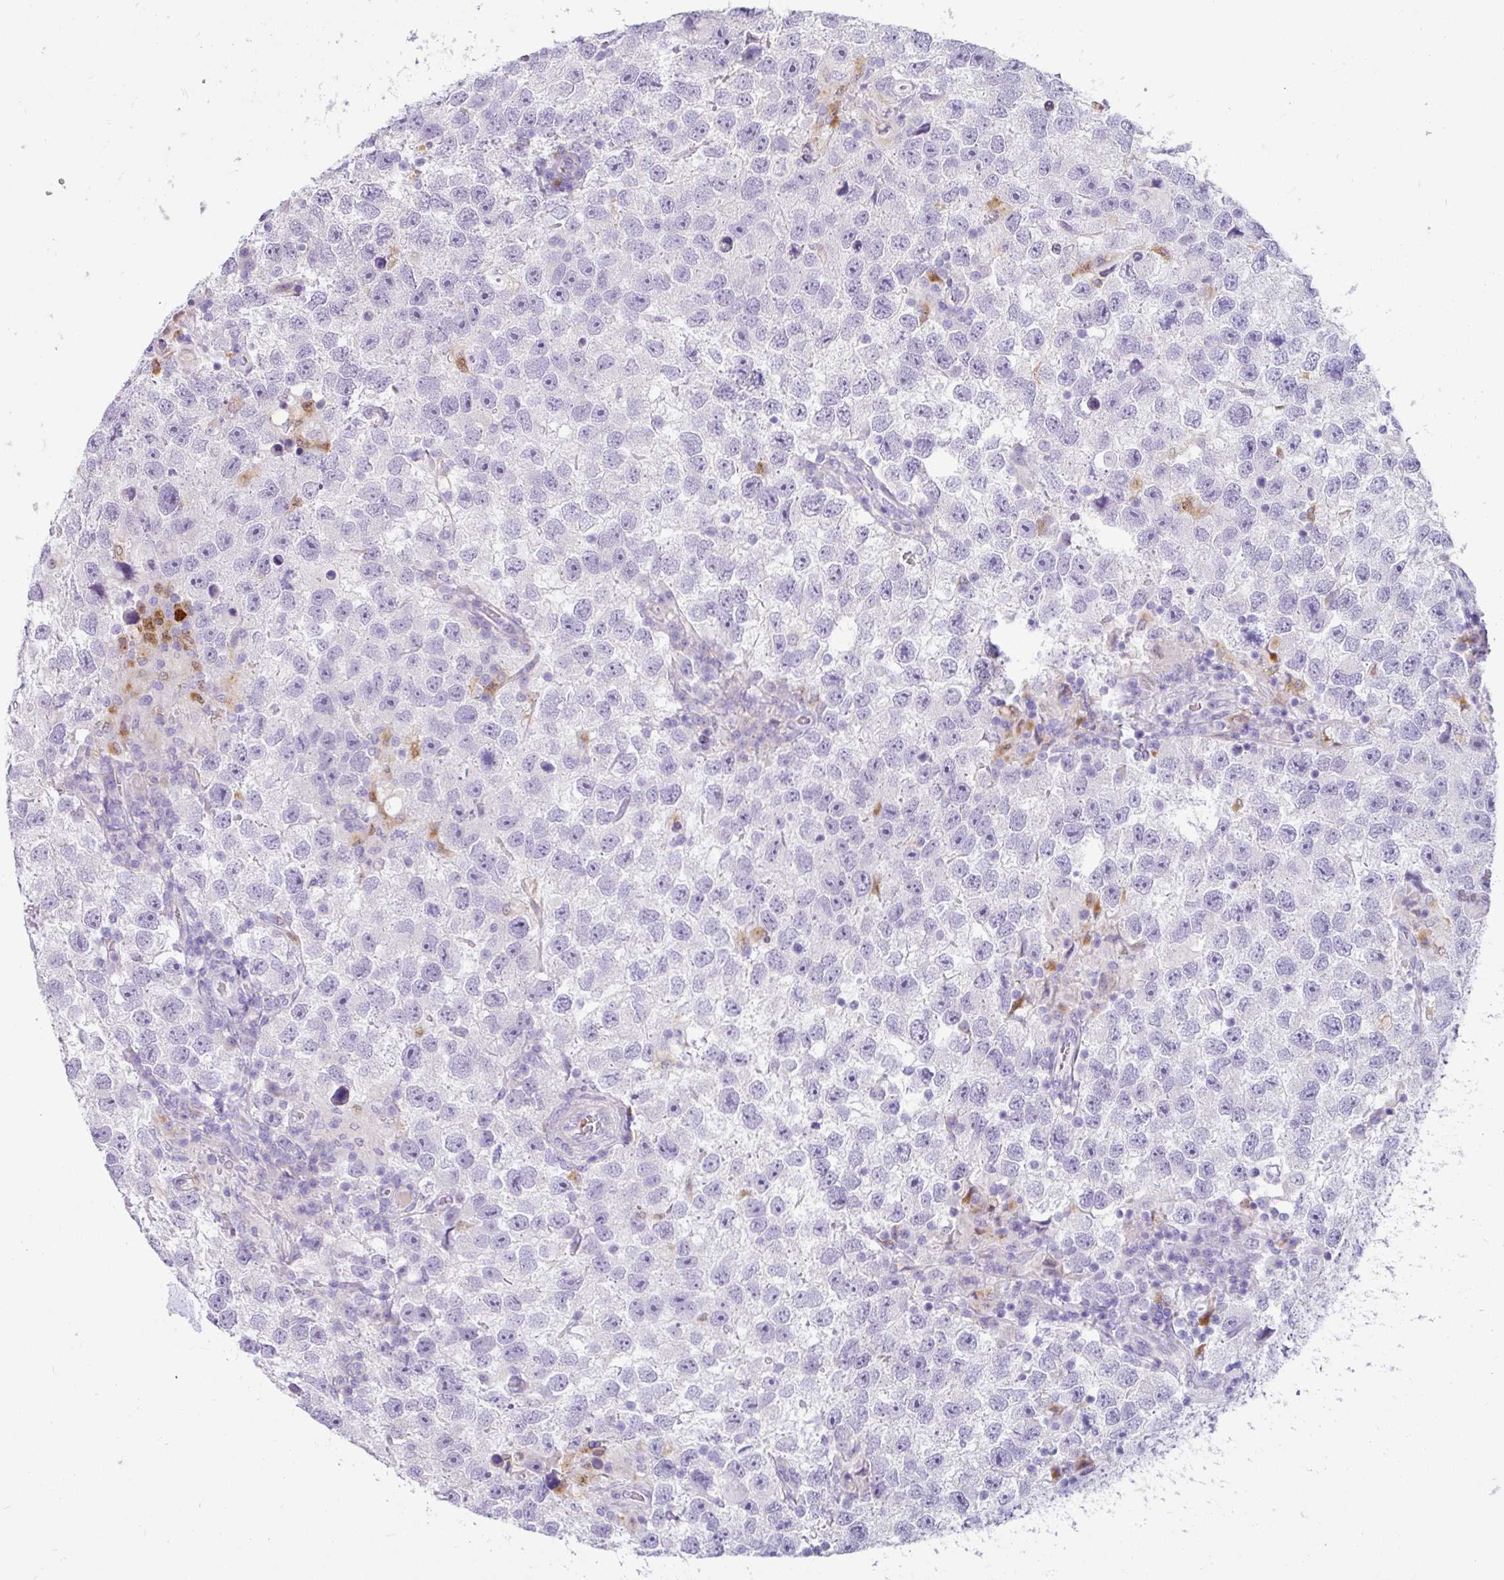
{"staining": {"intensity": "negative", "quantity": "none", "location": "none"}, "tissue": "testis cancer", "cell_type": "Tumor cells", "image_type": "cancer", "snomed": [{"axis": "morphology", "description": "Seminoma, NOS"}, {"axis": "topography", "description": "Testis"}], "caption": "Tumor cells show no significant protein positivity in testis cancer (seminoma).", "gene": "SH2D3C", "patient": {"sex": "male", "age": 26}}